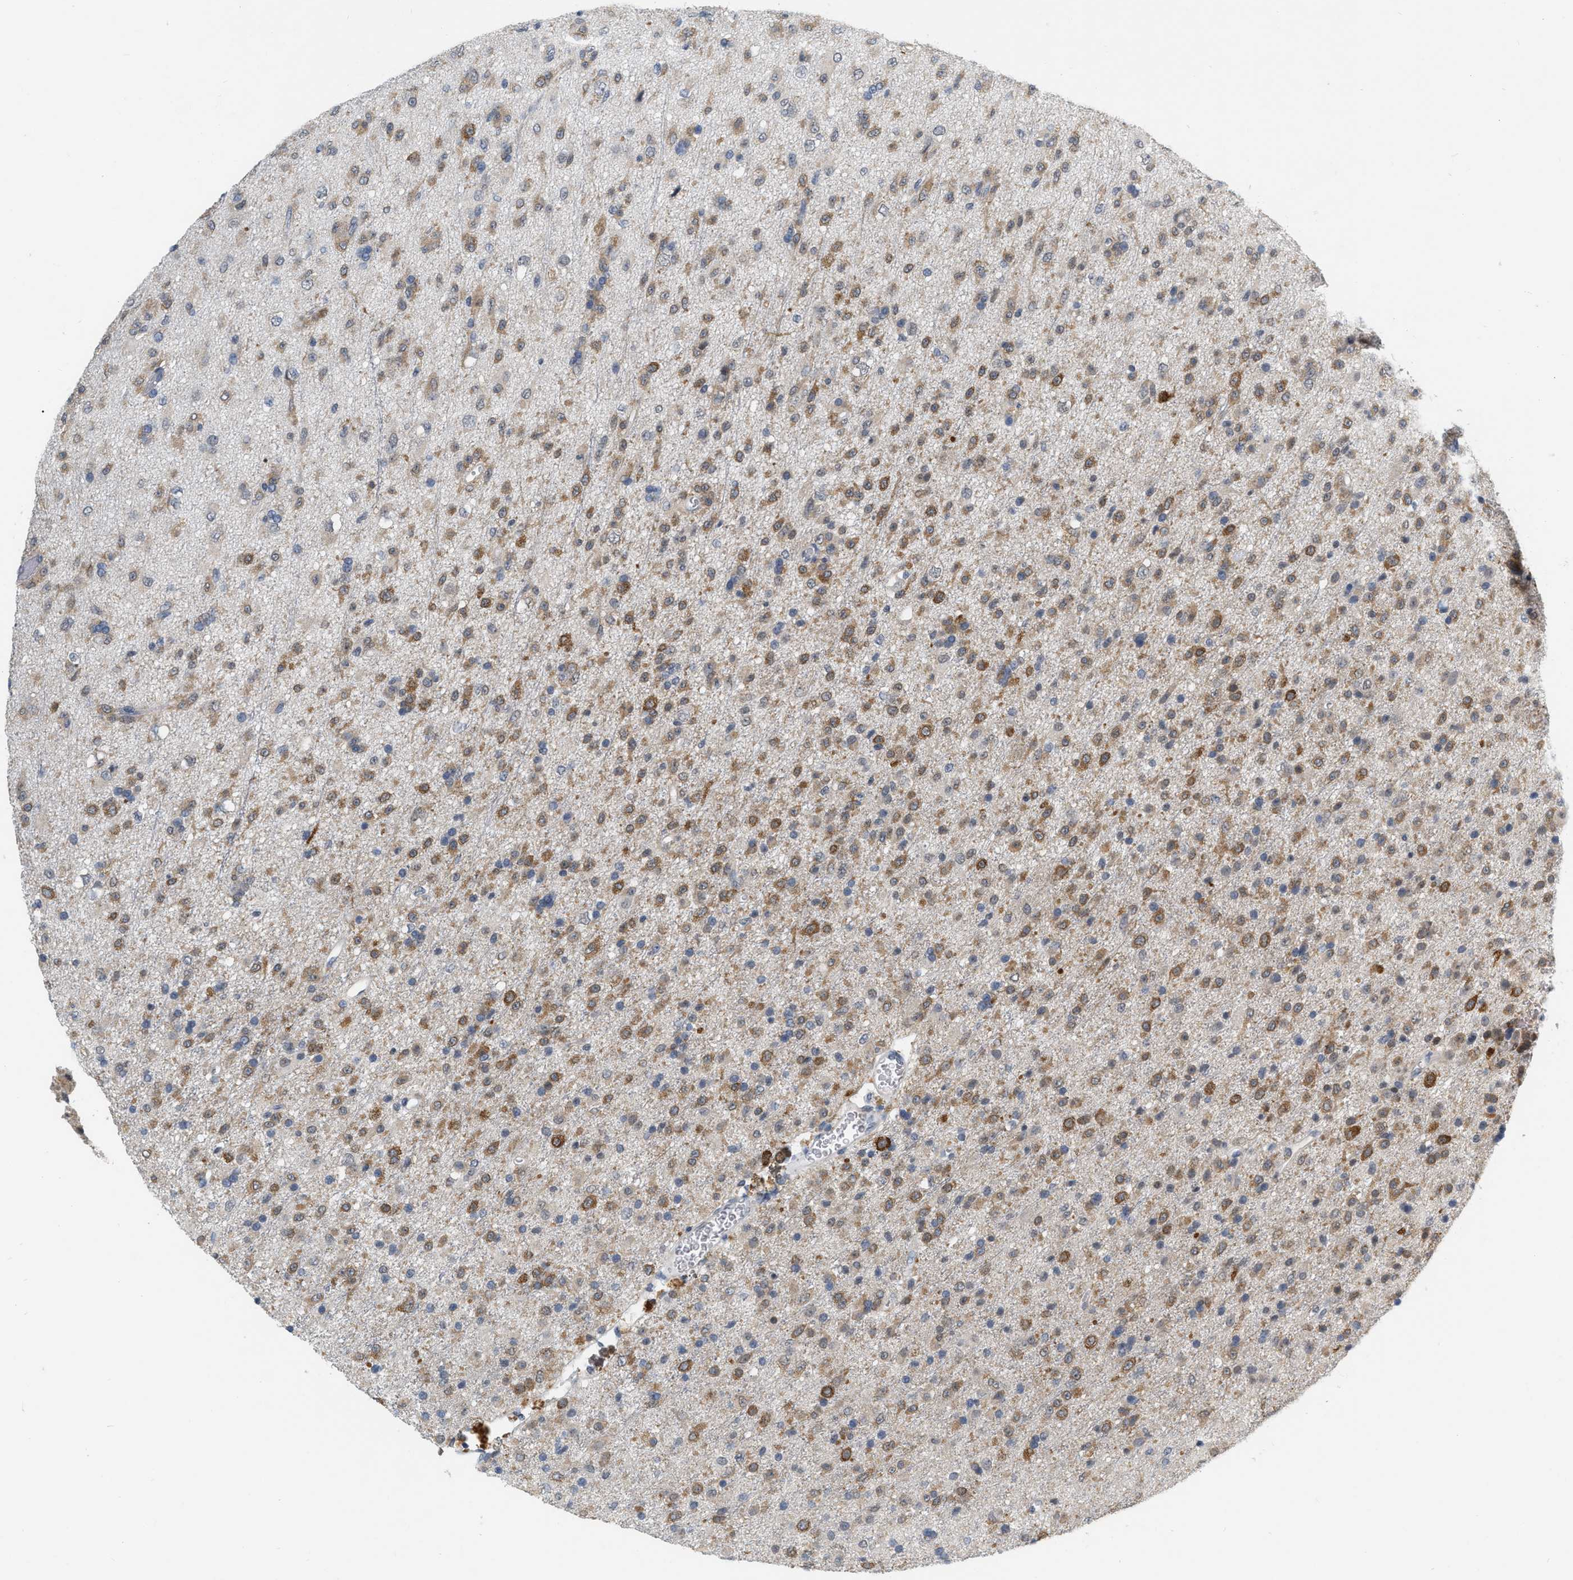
{"staining": {"intensity": "moderate", "quantity": ">75%", "location": "cytoplasmic/membranous"}, "tissue": "glioma", "cell_type": "Tumor cells", "image_type": "cancer", "snomed": [{"axis": "morphology", "description": "Glioma, malignant, Low grade"}, {"axis": "topography", "description": "Brain"}], "caption": "Moderate cytoplasmic/membranous expression is identified in approximately >75% of tumor cells in glioma. The staining was performed using DAB (3,3'-diaminobenzidine), with brown indicating positive protein expression. Nuclei are stained blue with hematoxylin.", "gene": "RUVBL1", "patient": {"sex": "male", "age": 65}}